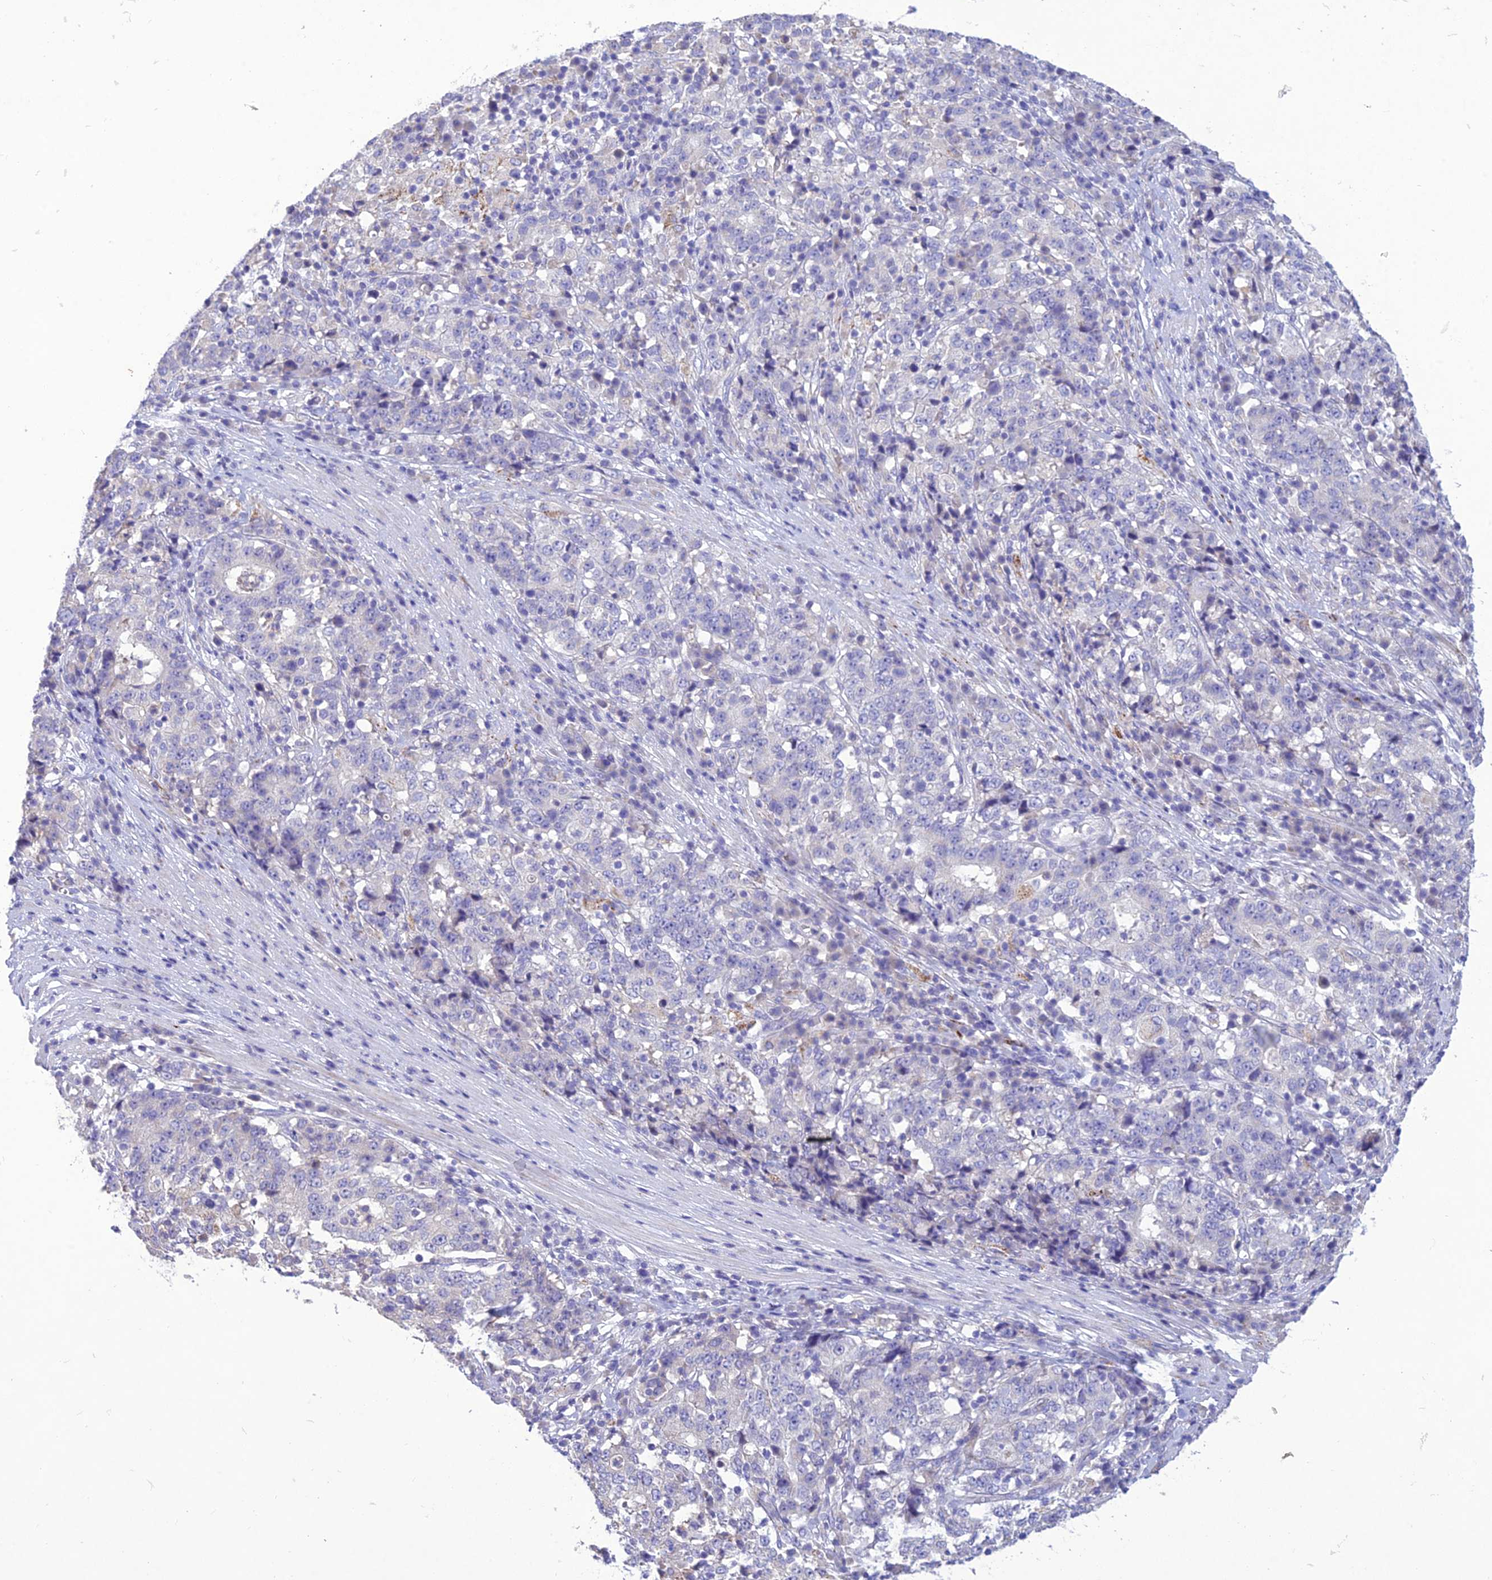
{"staining": {"intensity": "negative", "quantity": "none", "location": "none"}, "tissue": "stomach cancer", "cell_type": "Tumor cells", "image_type": "cancer", "snomed": [{"axis": "morphology", "description": "Adenocarcinoma, NOS"}, {"axis": "topography", "description": "Stomach"}], "caption": "A micrograph of adenocarcinoma (stomach) stained for a protein displays no brown staining in tumor cells. (Immunohistochemistry, brightfield microscopy, high magnification).", "gene": "SLC13A5", "patient": {"sex": "male", "age": 59}}